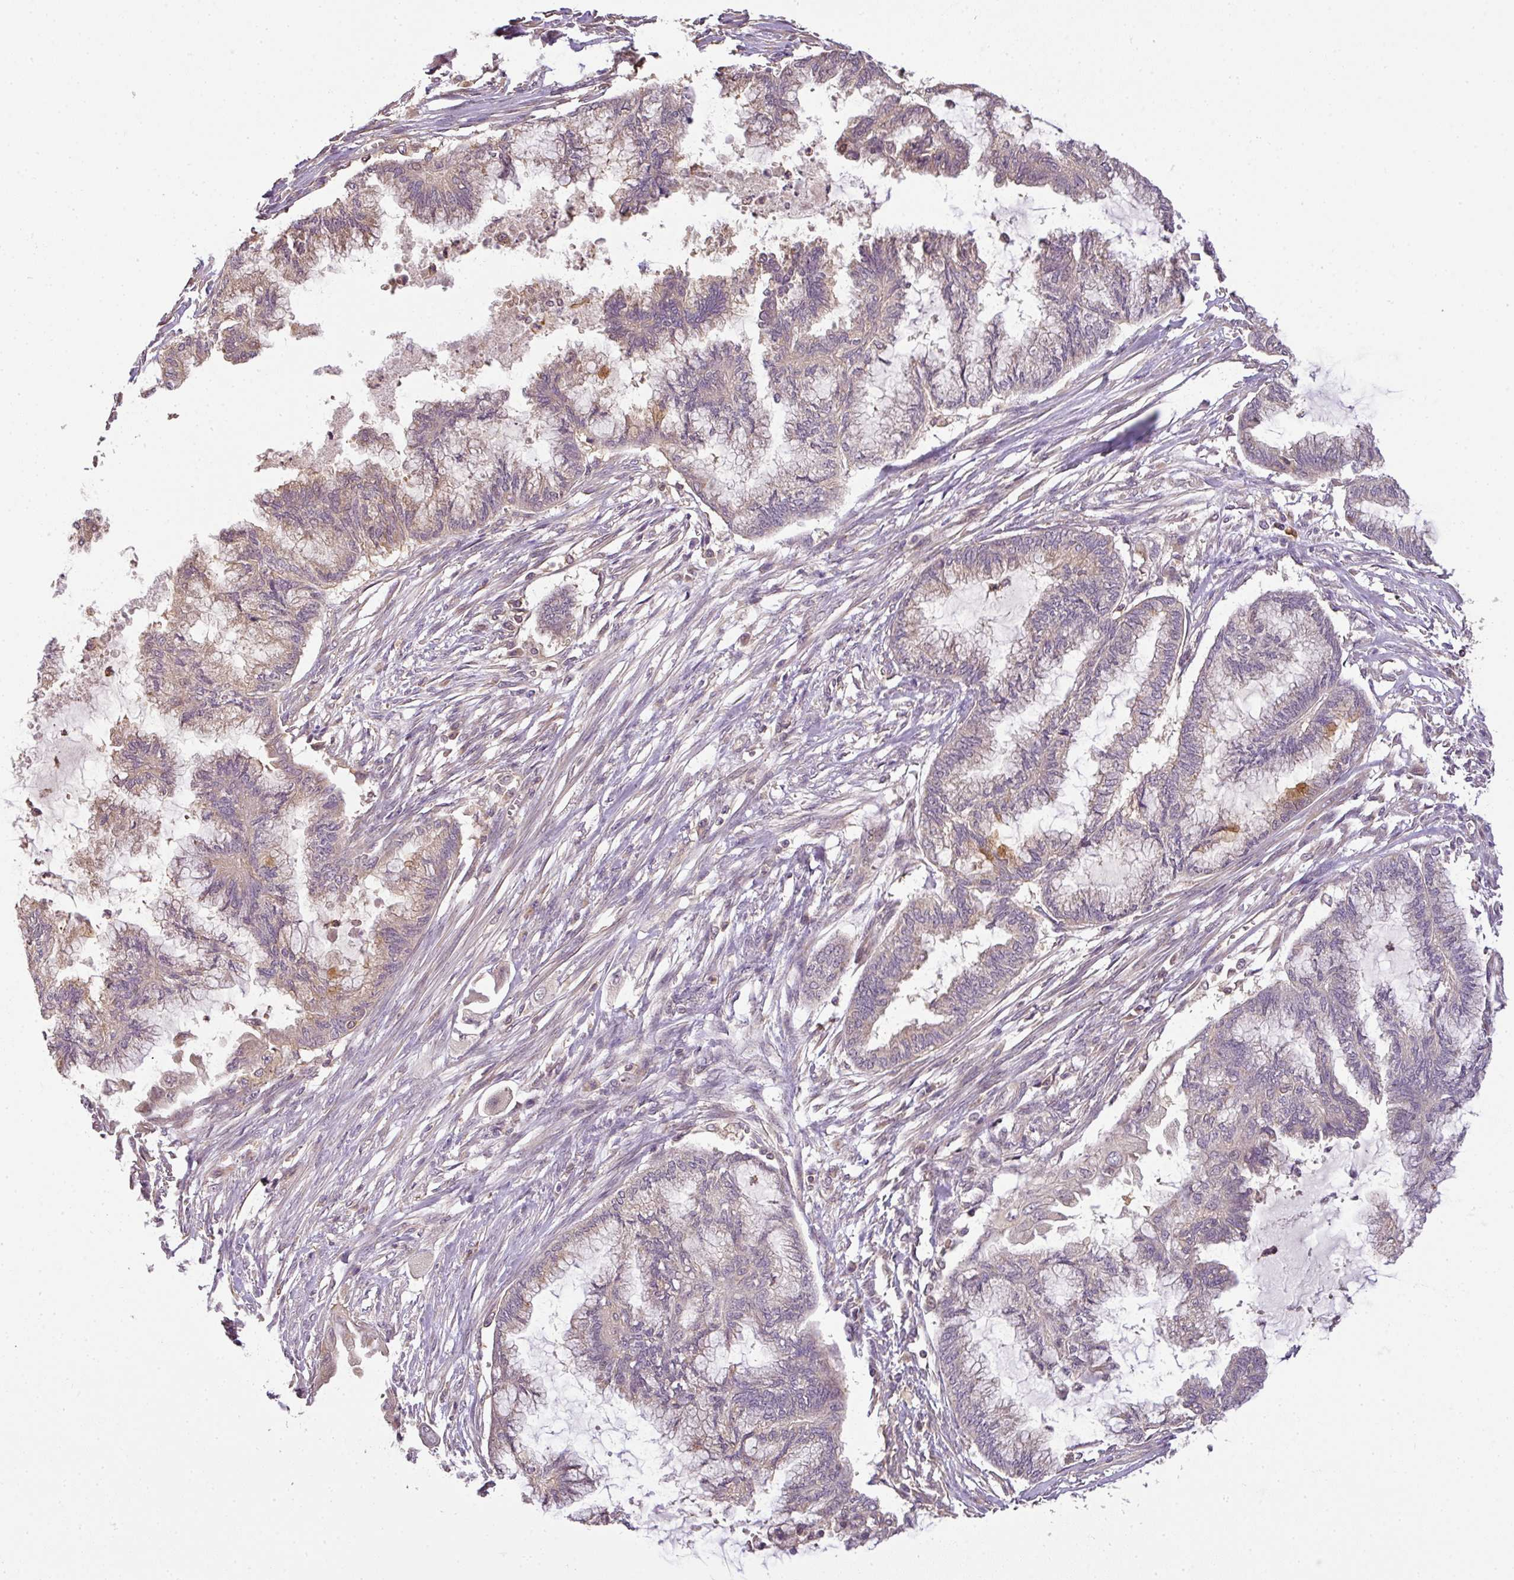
{"staining": {"intensity": "moderate", "quantity": "25%-75%", "location": "cytoplasmic/membranous"}, "tissue": "endometrial cancer", "cell_type": "Tumor cells", "image_type": "cancer", "snomed": [{"axis": "morphology", "description": "Adenocarcinoma, NOS"}, {"axis": "topography", "description": "Endometrium"}], "caption": "The image displays a brown stain indicating the presence of a protein in the cytoplasmic/membranous of tumor cells in endometrial cancer (adenocarcinoma).", "gene": "TCL1B", "patient": {"sex": "female", "age": 86}}